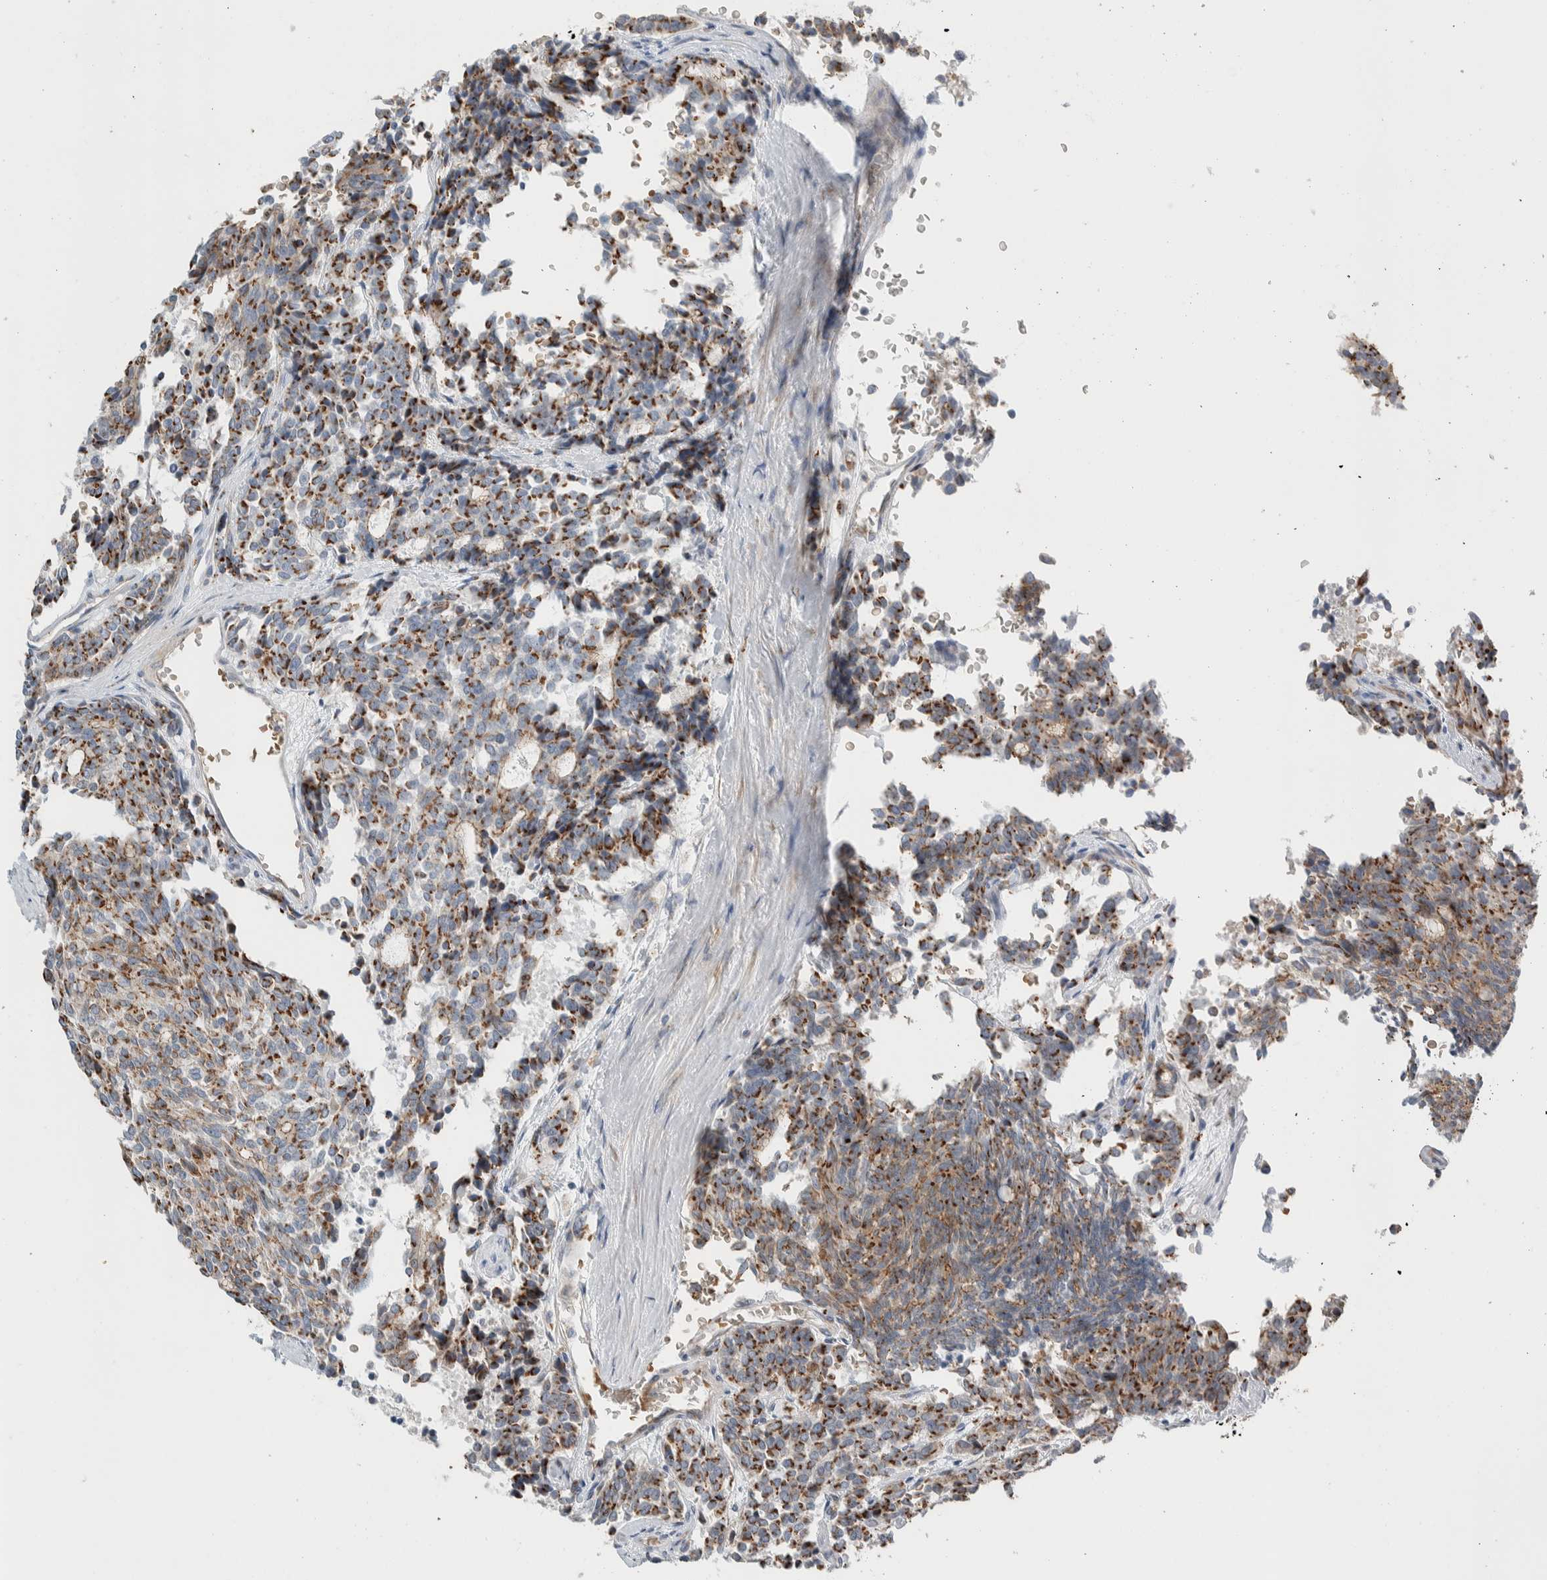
{"staining": {"intensity": "moderate", "quantity": ">75%", "location": "cytoplasmic/membranous"}, "tissue": "carcinoid", "cell_type": "Tumor cells", "image_type": "cancer", "snomed": [{"axis": "morphology", "description": "Carcinoid, malignant, NOS"}, {"axis": "topography", "description": "Pancreas"}], "caption": "Moderate cytoplasmic/membranous protein staining is identified in approximately >75% of tumor cells in malignant carcinoid.", "gene": "SLC38A10", "patient": {"sex": "female", "age": 54}}